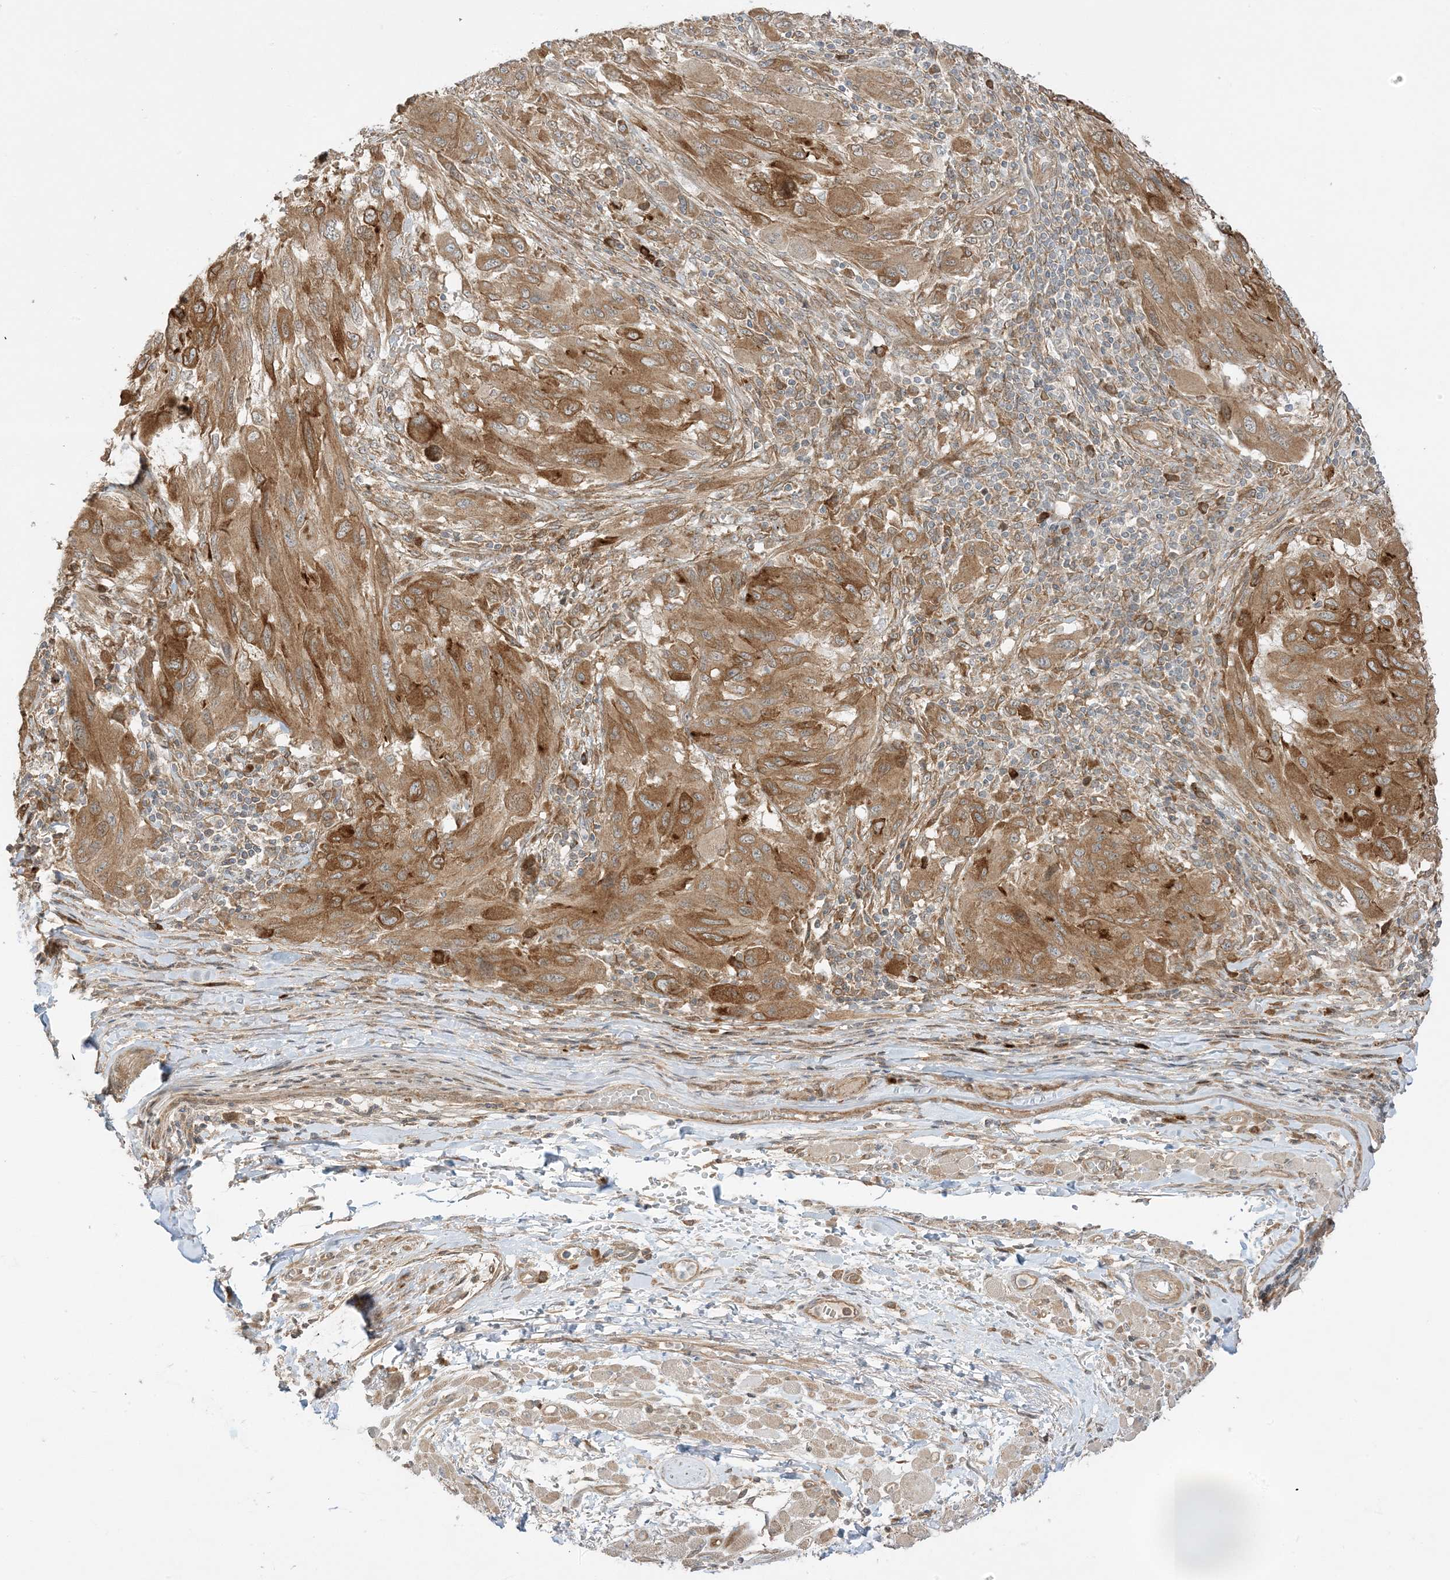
{"staining": {"intensity": "moderate", "quantity": ">75%", "location": "cytoplasmic/membranous"}, "tissue": "melanoma", "cell_type": "Tumor cells", "image_type": "cancer", "snomed": [{"axis": "morphology", "description": "Malignant melanoma, NOS"}, {"axis": "topography", "description": "Skin"}], "caption": "This is a micrograph of IHC staining of melanoma, which shows moderate staining in the cytoplasmic/membranous of tumor cells.", "gene": "SCARF2", "patient": {"sex": "female", "age": 91}}